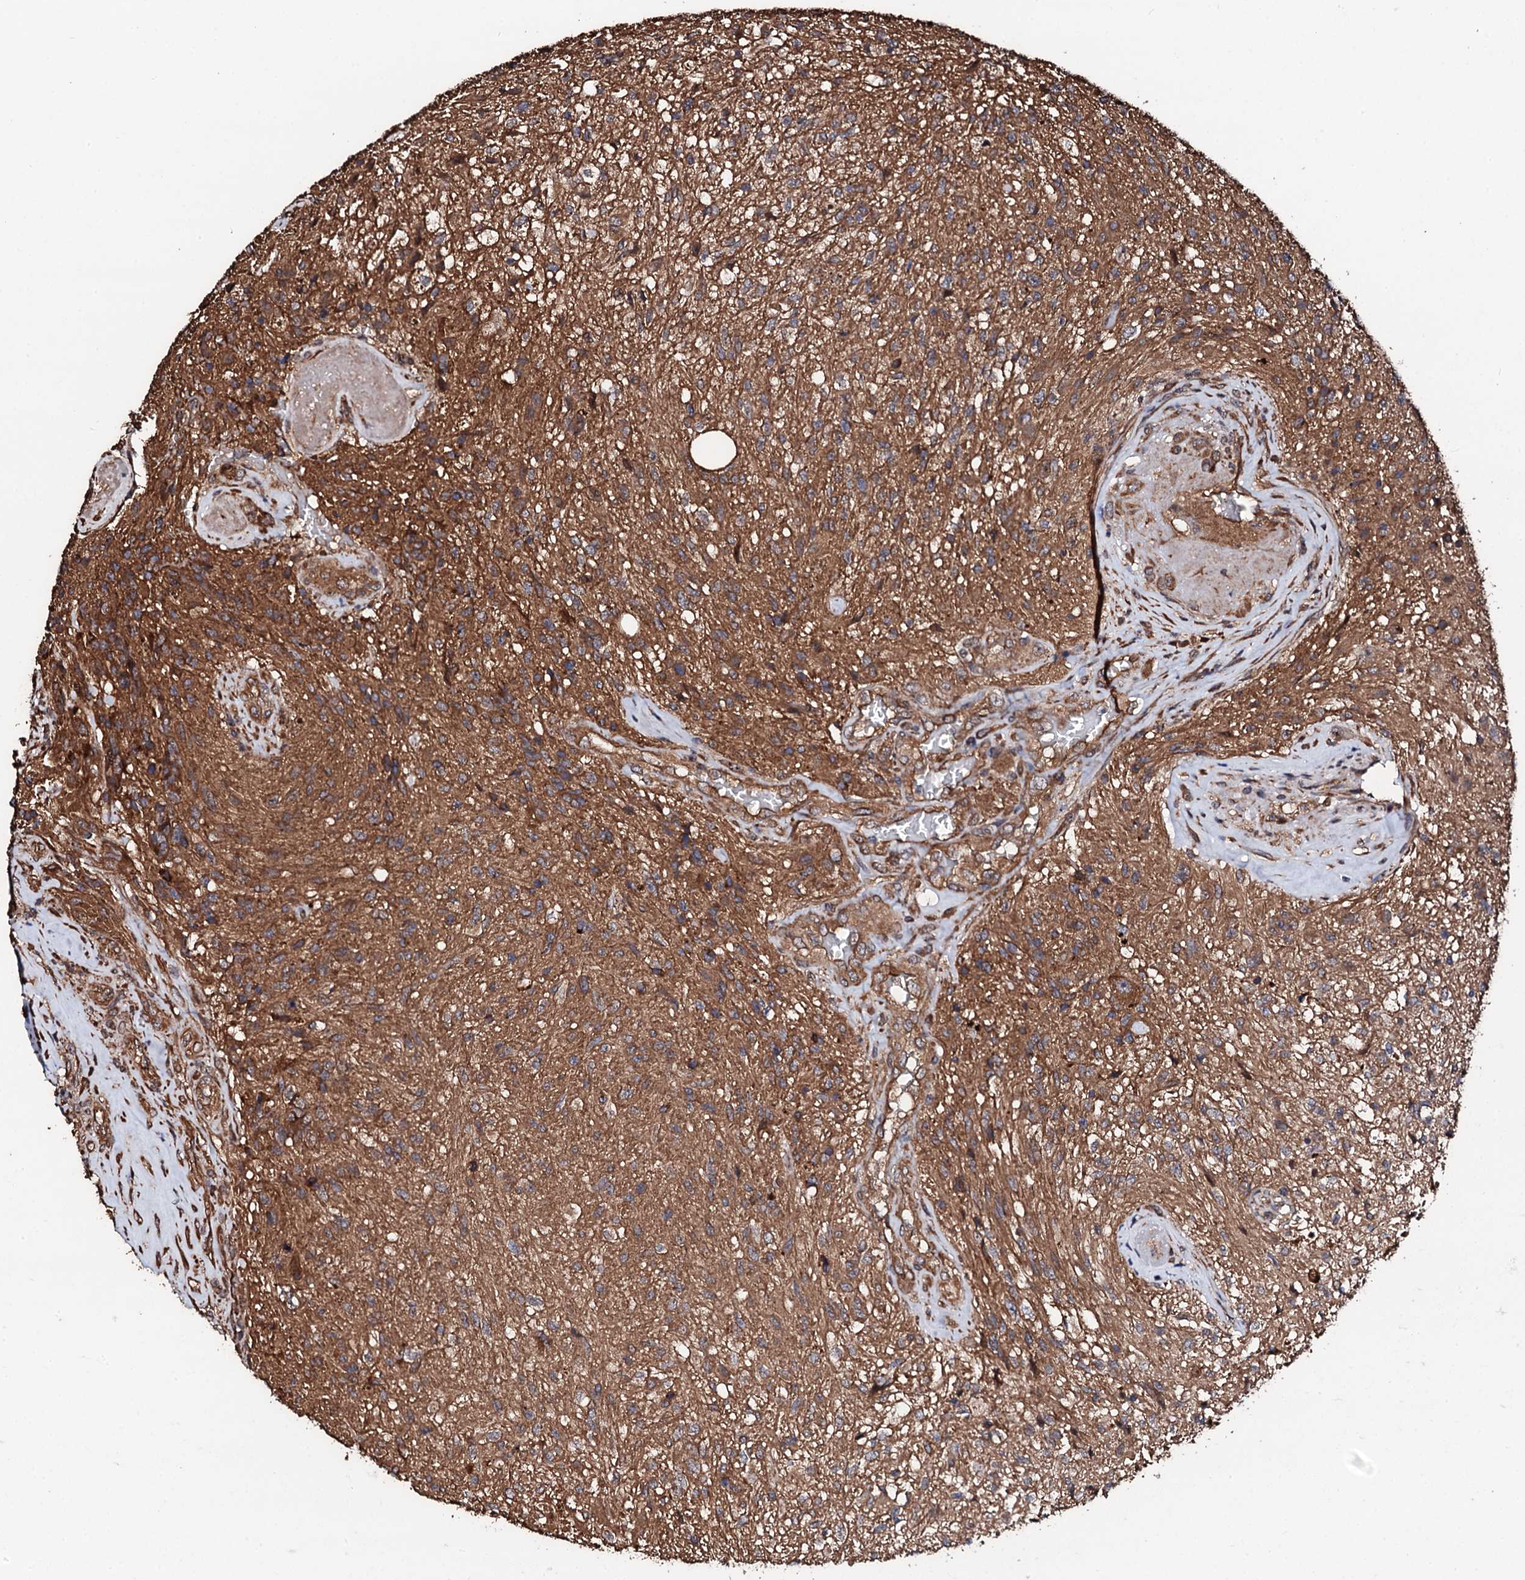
{"staining": {"intensity": "moderate", "quantity": ">75%", "location": "cytoplasmic/membranous"}, "tissue": "glioma", "cell_type": "Tumor cells", "image_type": "cancer", "snomed": [{"axis": "morphology", "description": "Glioma, malignant, High grade"}, {"axis": "topography", "description": "Brain"}], "caption": "A histopathology image of human glioma stained for a protein reveals moderate cytoplasmic/membranous brown staining in tumor cells.", "gene": "CKAP5", "patient": {"sex": "male", "age": 56}}